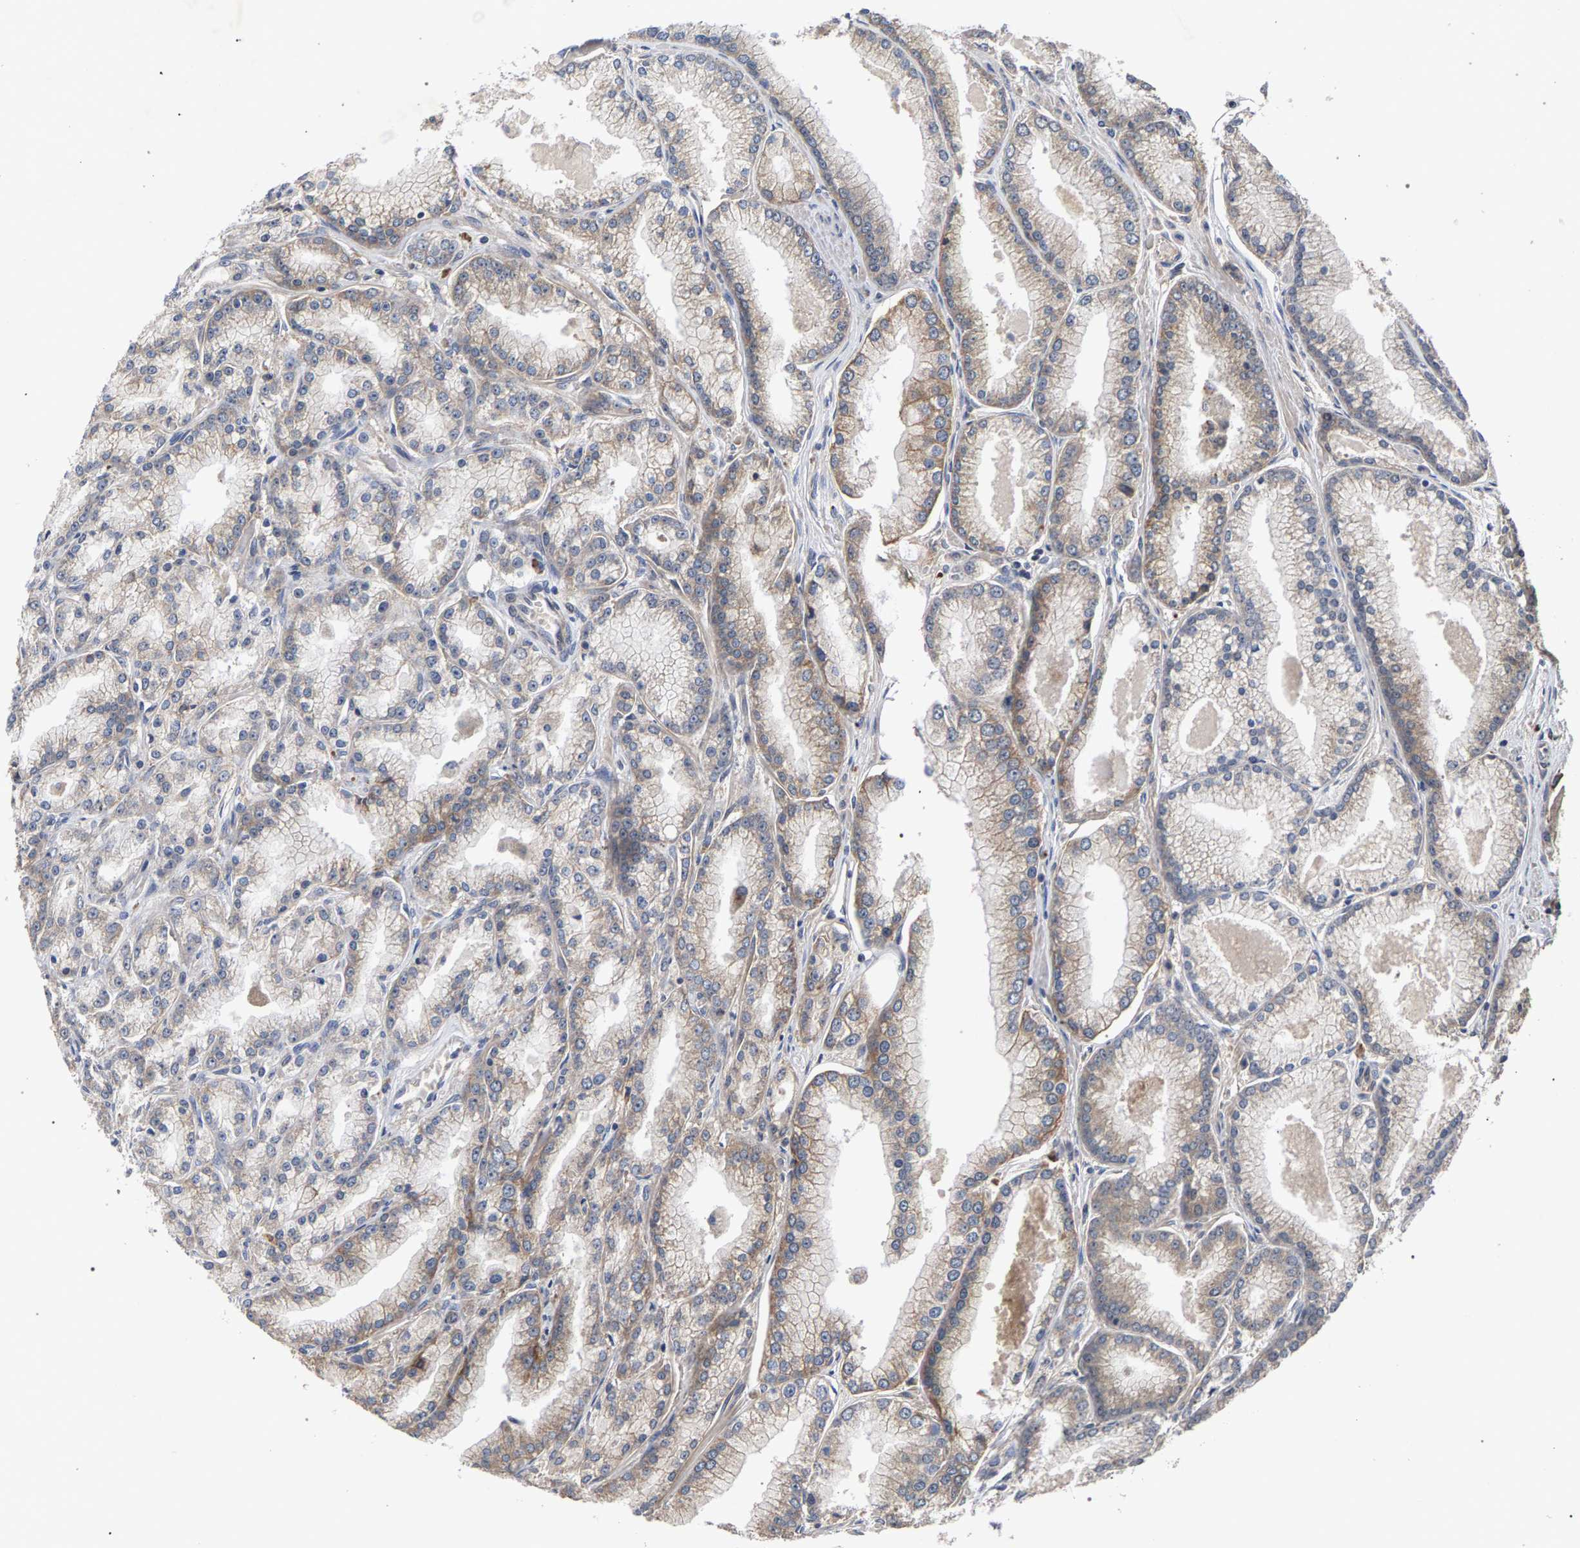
{"staining": {"intensity": "weak", "quantity": ">75%", "location": "cytoplasmic/membranous"}, "tissue": "prostate cancer", "cell_type": "Tumor cells", "image_type": "cancer", "snomed": [{"axis": "morphology", "description": "Adenocarcinoma, High grade"}, {"axis": "topography", "description": "Prostate"}], "caption": "Prostate cancer (high-grade adenocarcinoma) tissue demonstrates weak cytoplasmic/membranous positivity in about >75% of tumor cells, visualized by immunohistochemistry. (DAB IHC with brightfield microscopy, high magnification).", "gene": "SLC4A4", "patient": {"sex": "male", "age": 61}}